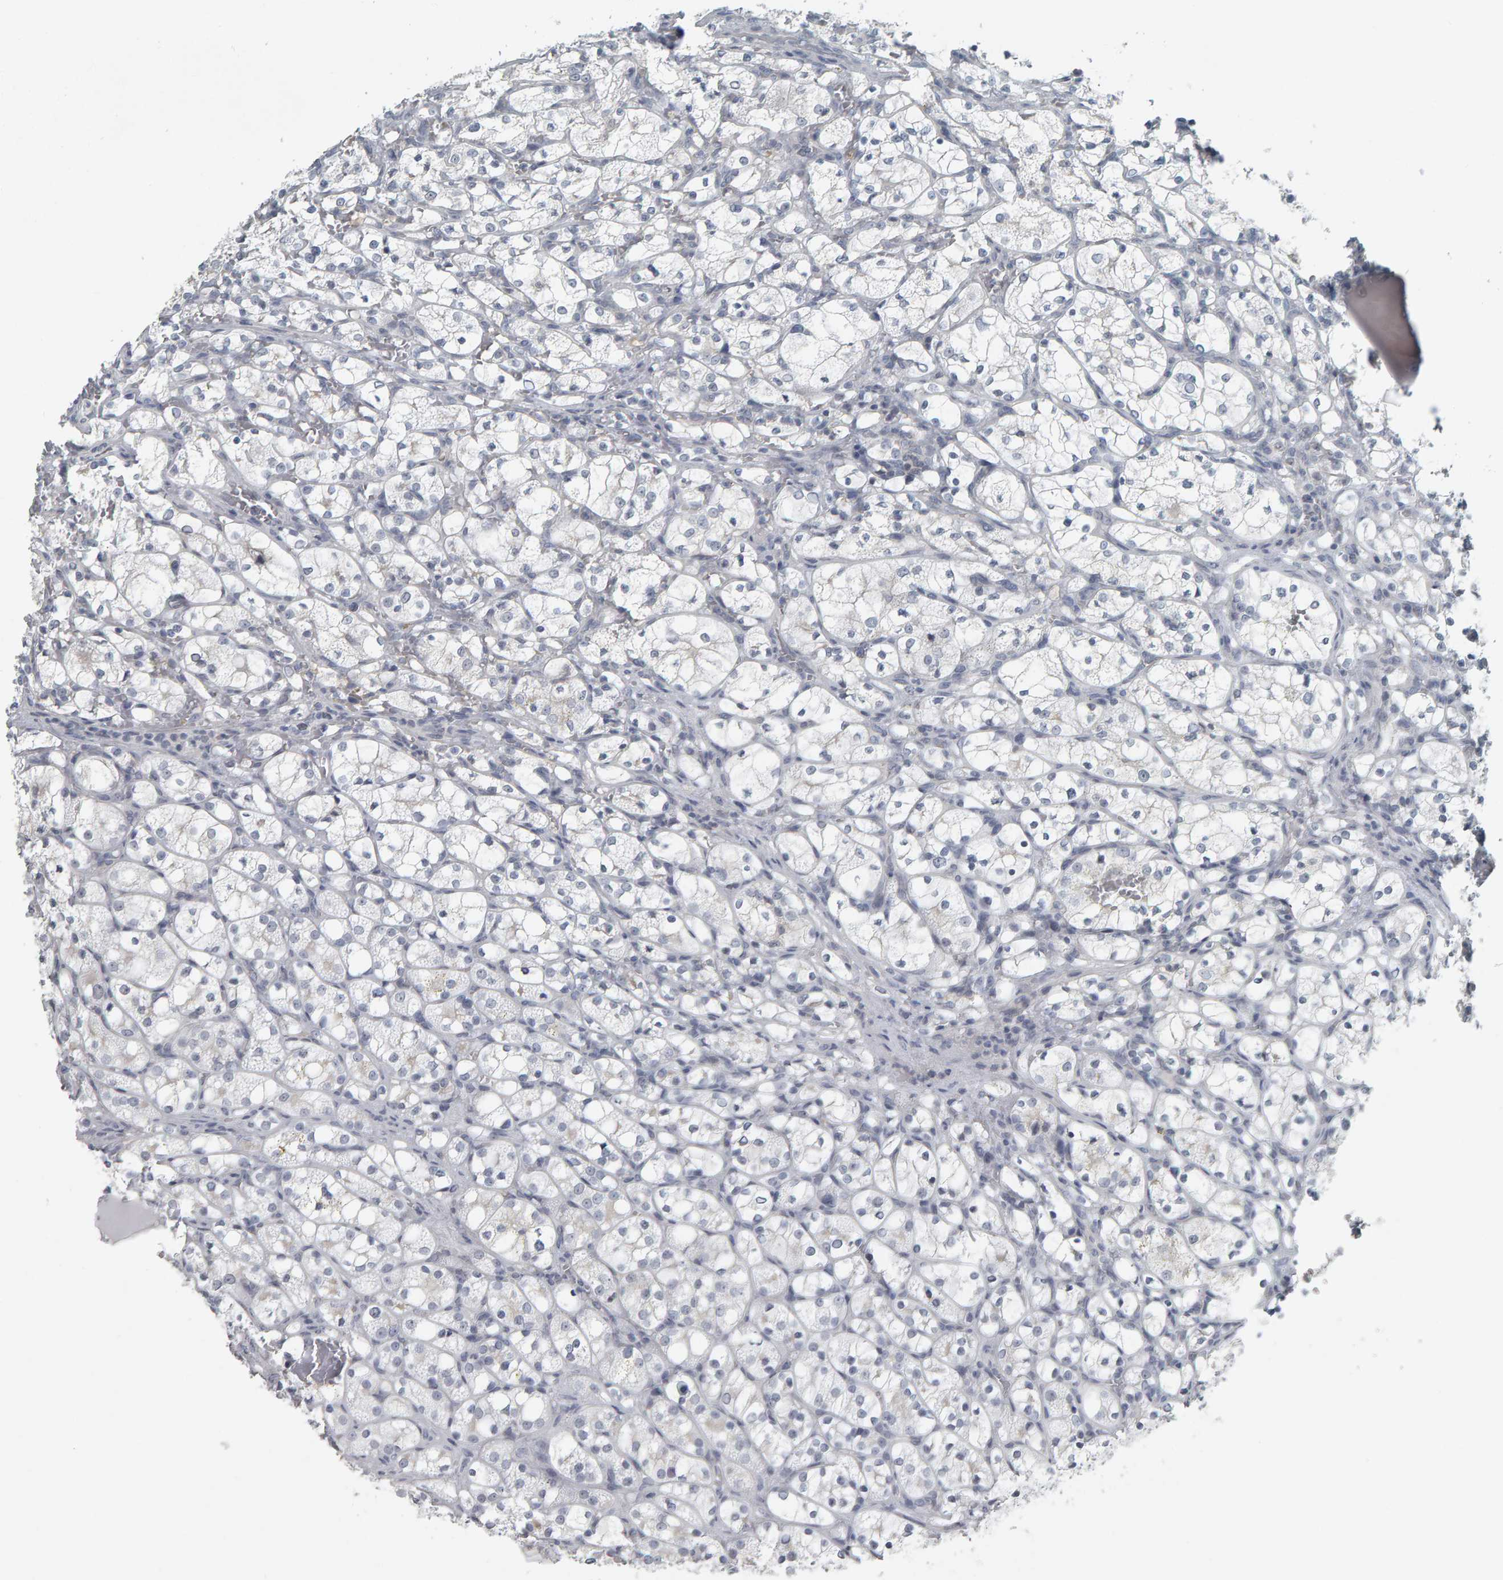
{"staining": {"intensity": "negative", "quantity": "none", "location": "none"}, "tissue": "renal cancer", "cell_type": "Tumor cells", "image_type": "cancer", "snomed": [{"axis": "morphology", "description": "Adenocarcinoma, NOS"}, {"axis": "topography", "description": "Kidney"}], "caption": "Immunohistochemical staining of renal adenocarcinoma reveals no significant expression in tumor cells.", "gene": "PYY", "patient": {"sex": "female", "age": 69}}